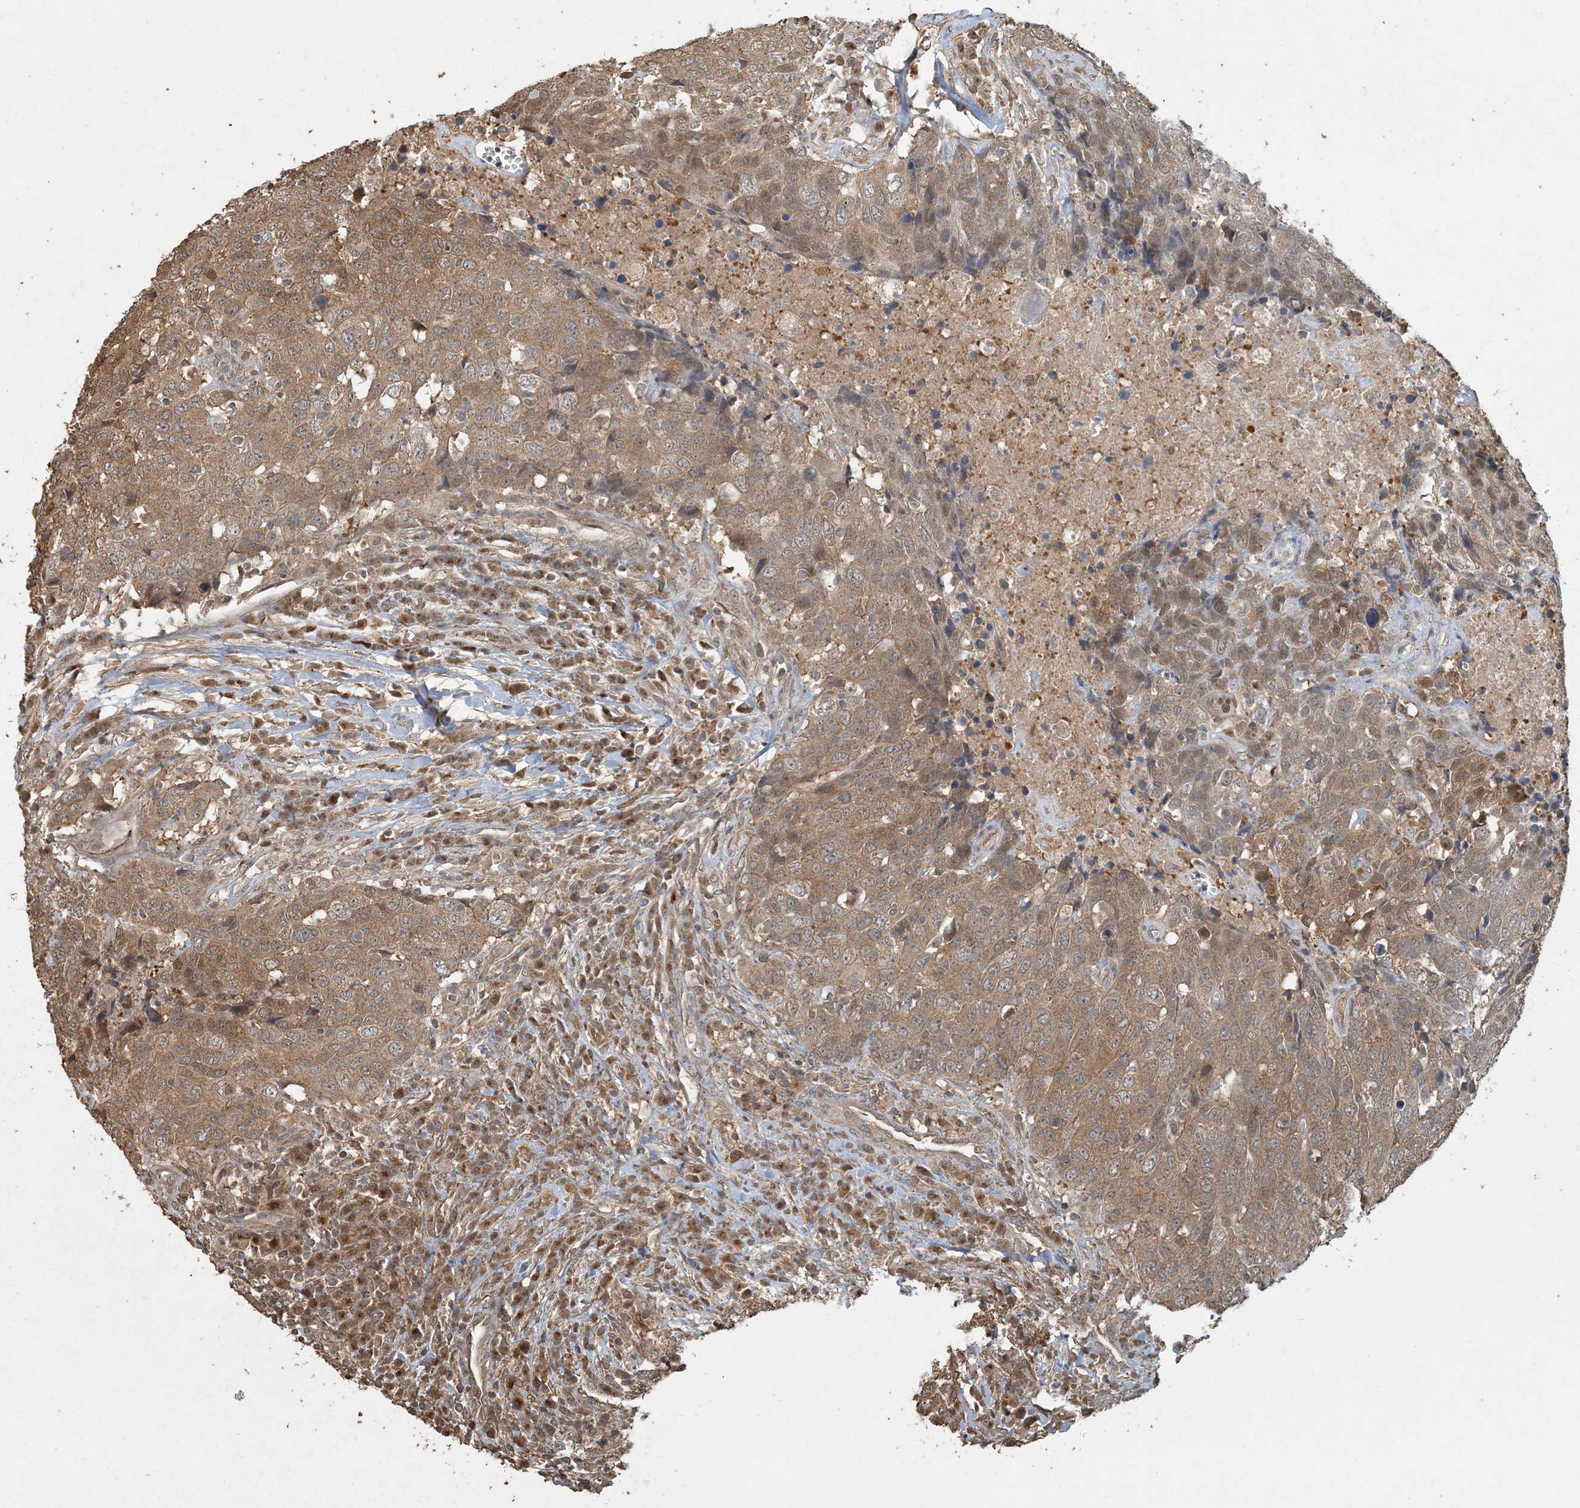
{"staining": {"intensity": "moderate", "quantity": ">75%", "location": "cytoplasmic/membranous"}, "tissue": "head and neck cancer", "cell_type": "Tumor cells", "image_type": "cancer", "snomed": [{"axis": "morphology", "description": "Squamous cell carcinoma, NOS"}, {"axis": "topography", "description": "Head-Neck"}], "caption": "Immunohistochemical staining of head and neck squamous cell carcinoma displays medium levels of moderate cytoplasmic/membranous staining in approximately >75% of tumor cells. The staining was performed using DAB (3,3'-diaminobenzidine) to visualize the protein expression in brown, while the nuclei were stained in blue with hematoxylin (Magnification: 20x).", "gene": "AK9", "patient": {"sex": "male", "age": 66}}